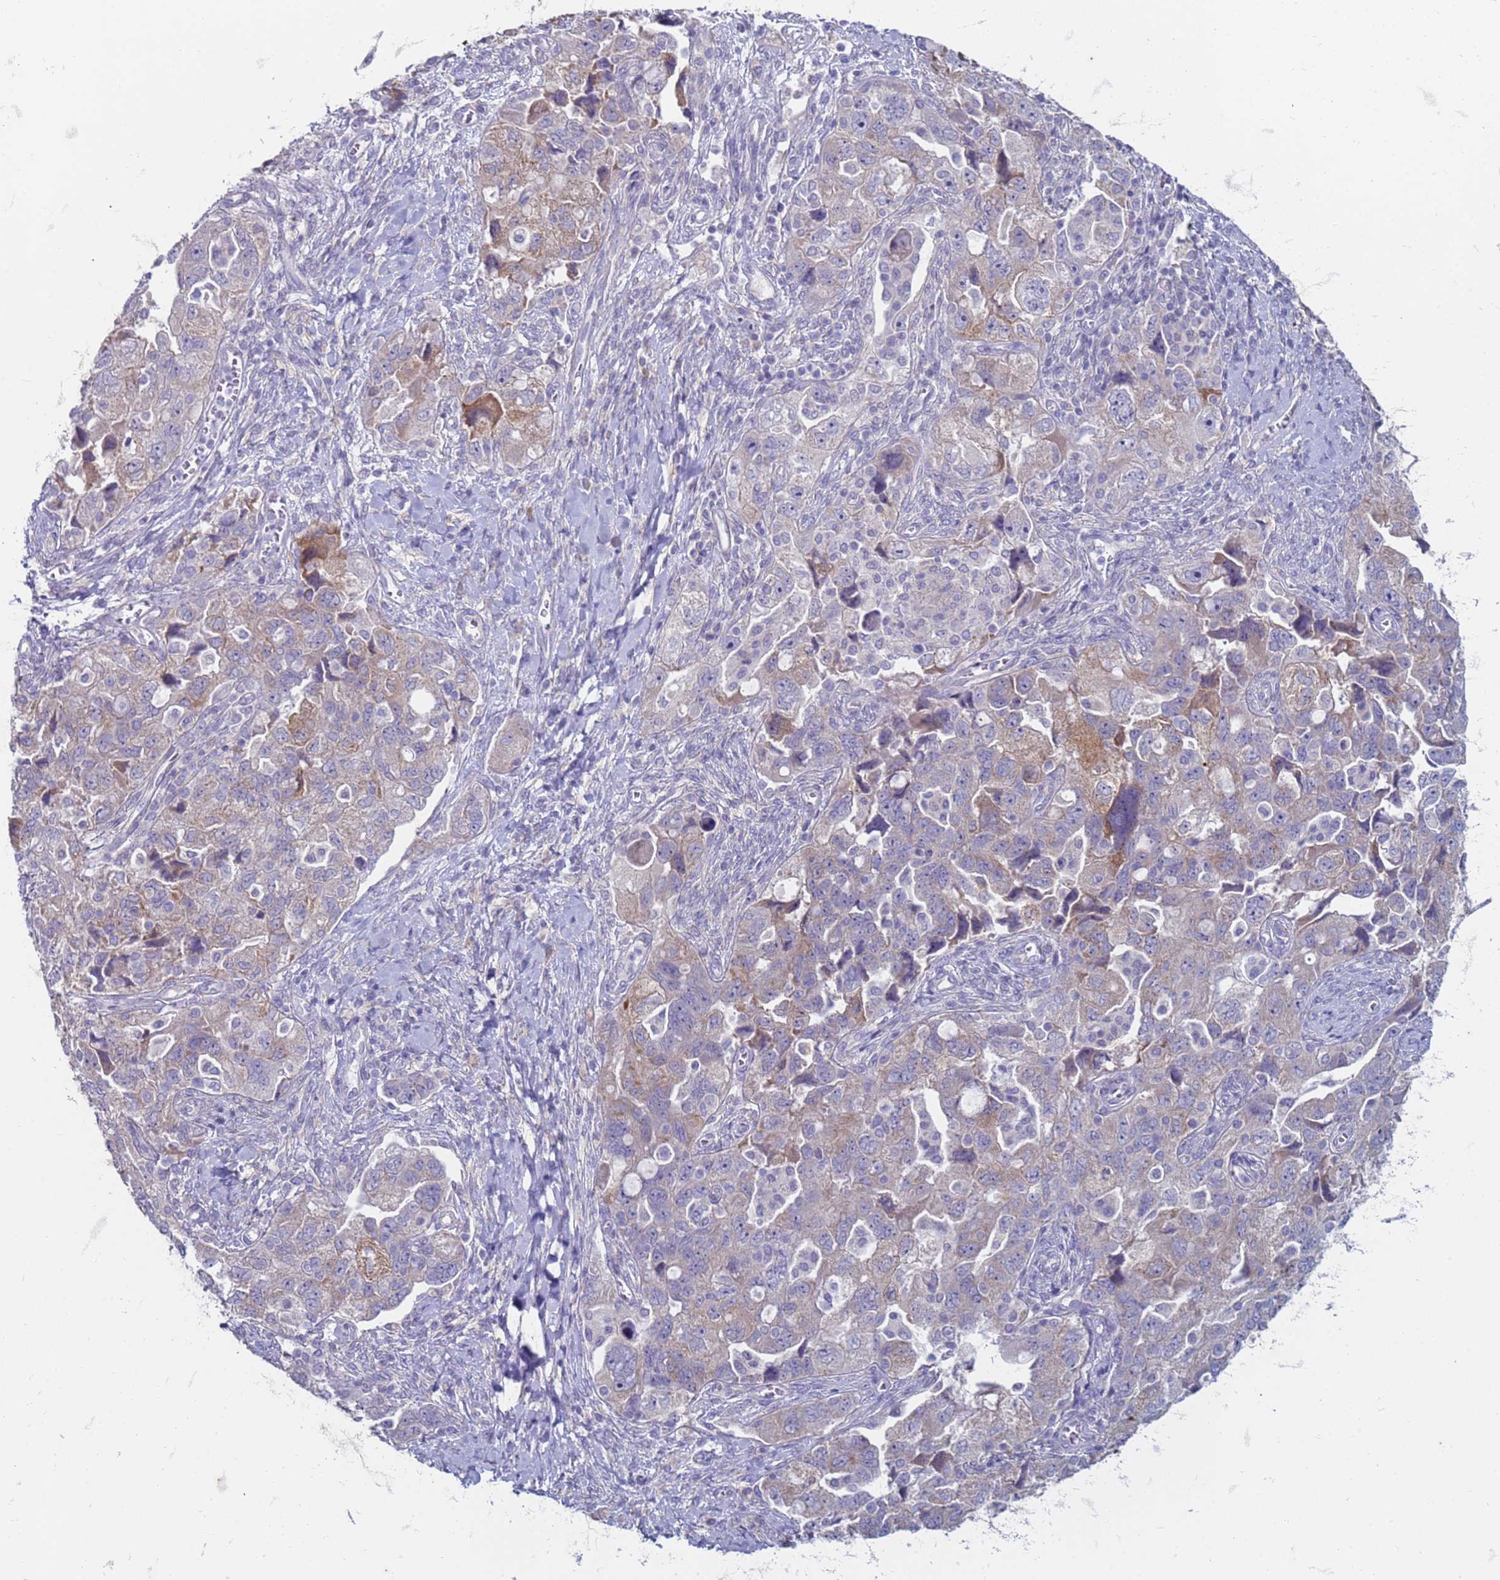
{"staining": {"intensity": "moderate", "quantity": "<25%", "location": "cytoplasmic/membranous"}, "tissue": "ovarian cancer", "cell_type": "Tumor cells", "image_type": "cancer", "snomed": [{"axis": "morphology", "description": "Carcinoma, NOS"}, {"axis": "morphology", "description": "Cystadenocarcinoma, serous, NOS"}, {"axis": "topography", "description": "Ovary"}], "caption": "DAB immunohistochemical staining of ovarian serous cystadenocarcinoma shows moderate cytoplasmic/membranous protein positivity in about <25% of tumor cells.", "gene": "SUCO", "patient": {"sex": "female", "age": 69}}